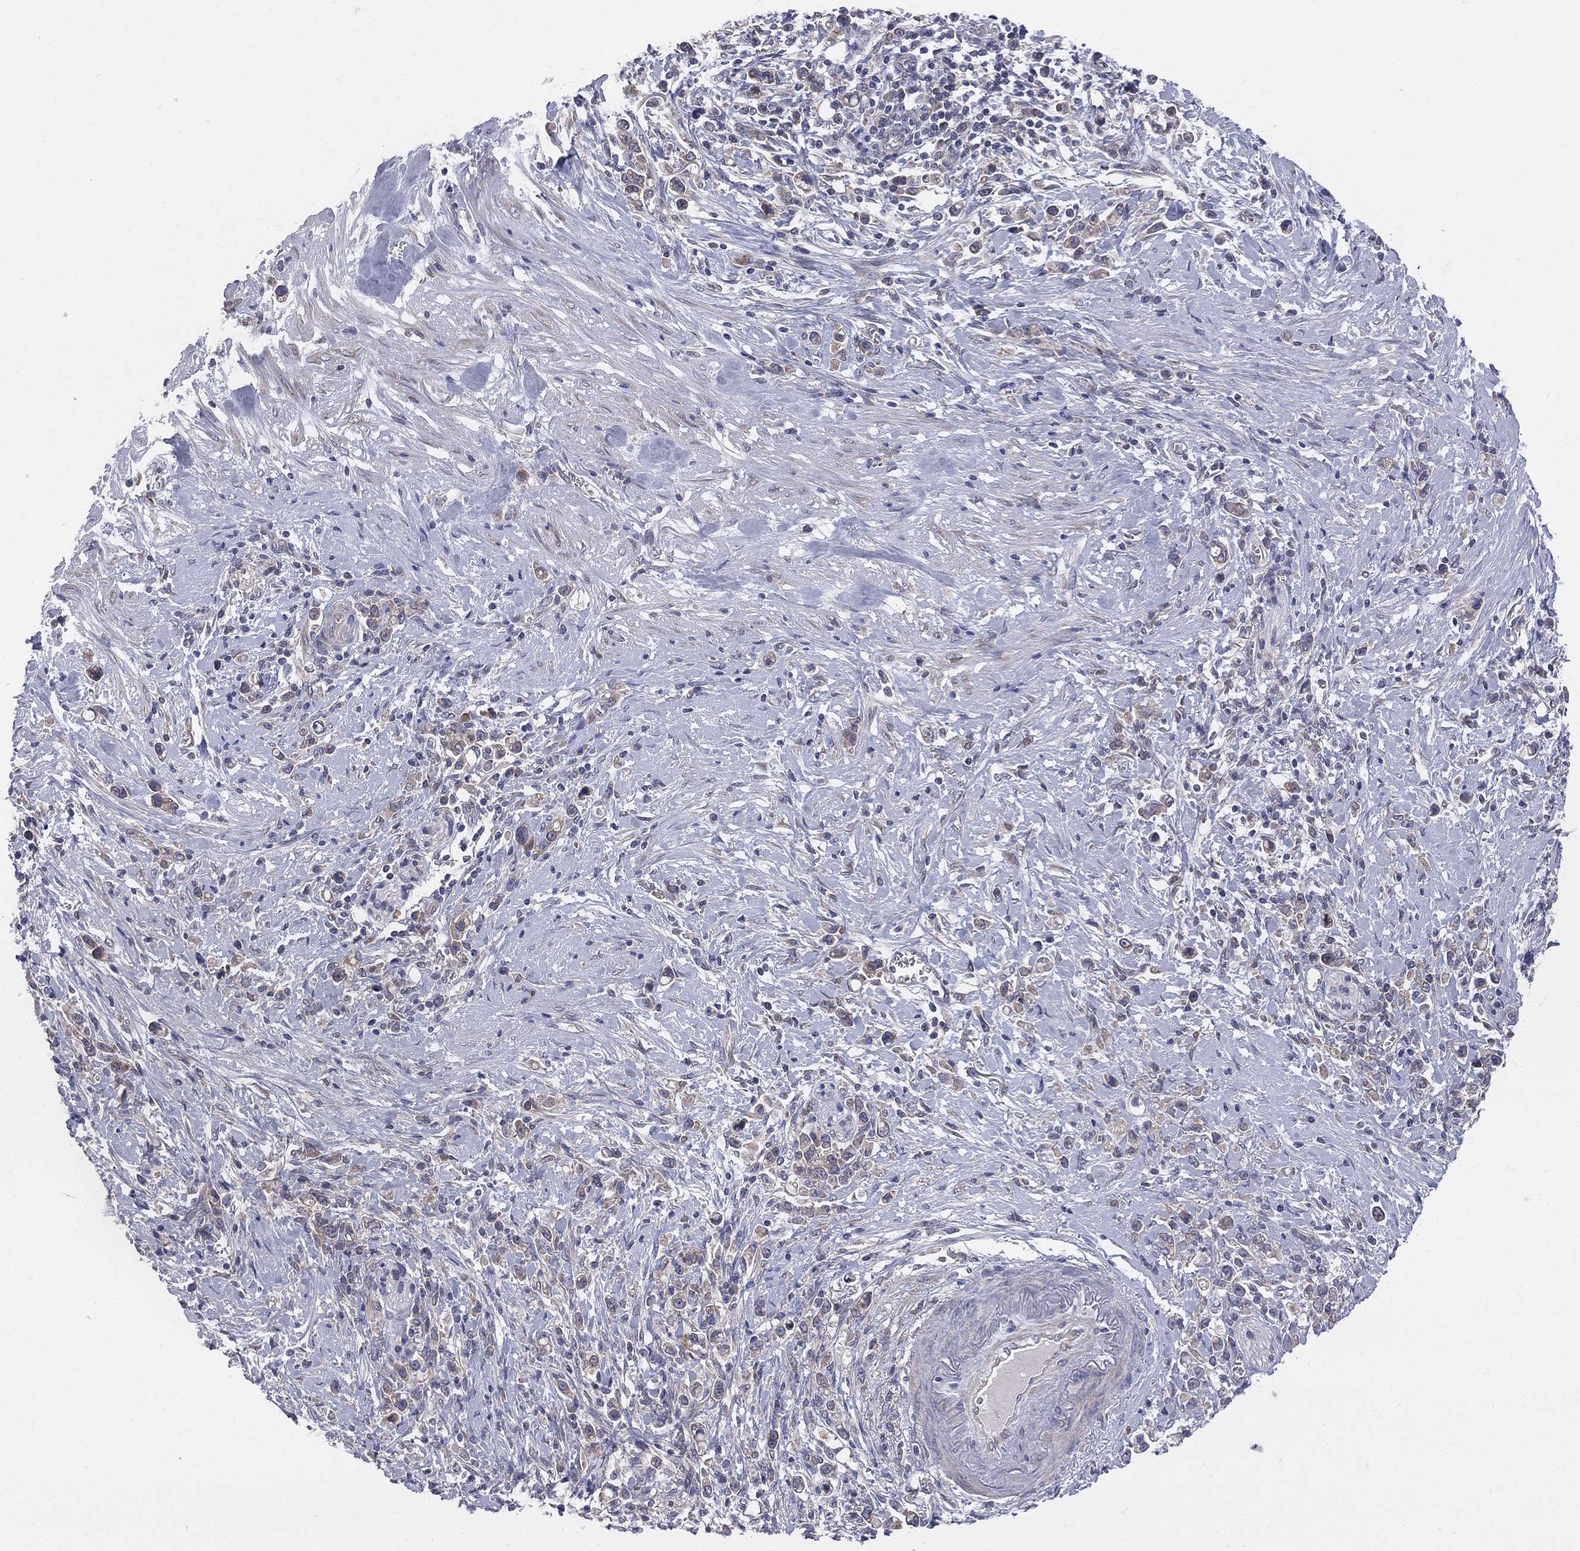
{"staining": {"intensity": "weak", "quantity": ">75%", "location": "cytoplasmic/membranous"}, "tissue": "stomach cancer", "cell_type": "Tumor cells", "image_type": "cancer", "snomed": [{"axis": "morphology", "description": "Adenocarcinoma, NOS"}, {"axis": "topography", "description": "Stomach"}], "caption": "Human adenocarcinoma (stomach) stained with a protein marker shows weak staining in tumor cells.", "gene": "CNOT11", "patient": {"sex": "male", "age": 63}}